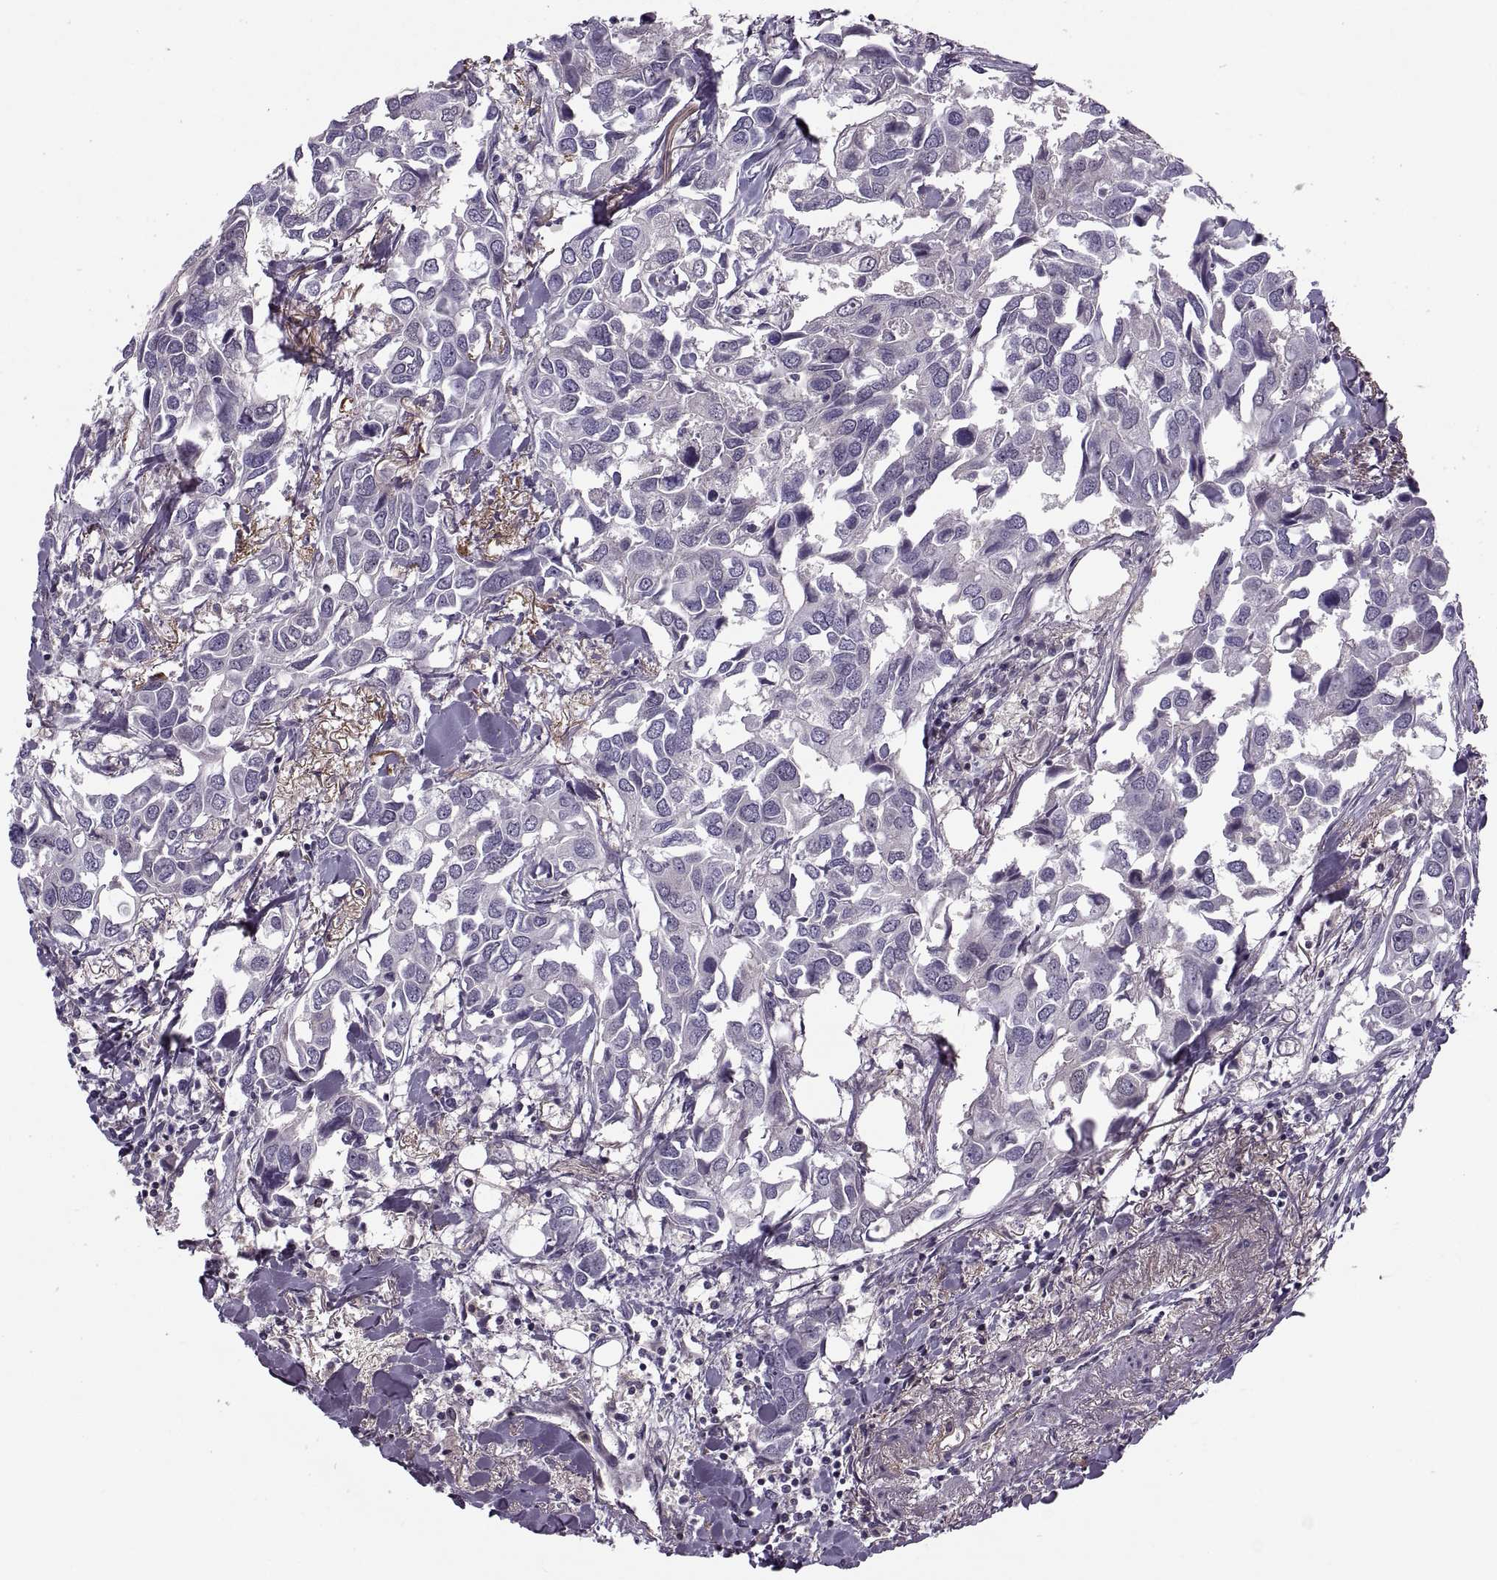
{"staining": {"intensity": "negative", "quantity": "none", "location": "none"}, "tissue": "breast cancer", "cell_type": "Tumor cells", "image_type": "cancer", "snomed": [{"axis": "morphology", "description": "Duct carcinoma"}, {"axis": "topography", "description": "Breast"}], "caption": "Immunohistochemistry (IHC) photomicrograph of human intraductal carcinoma (breast) stained for a protein (brown), which displays no expression in tumor cells. (DAB immunohistochemistry, high magnification).", "gene": "SLC2A3", "patient": {"sex": "female", "age": 83}}